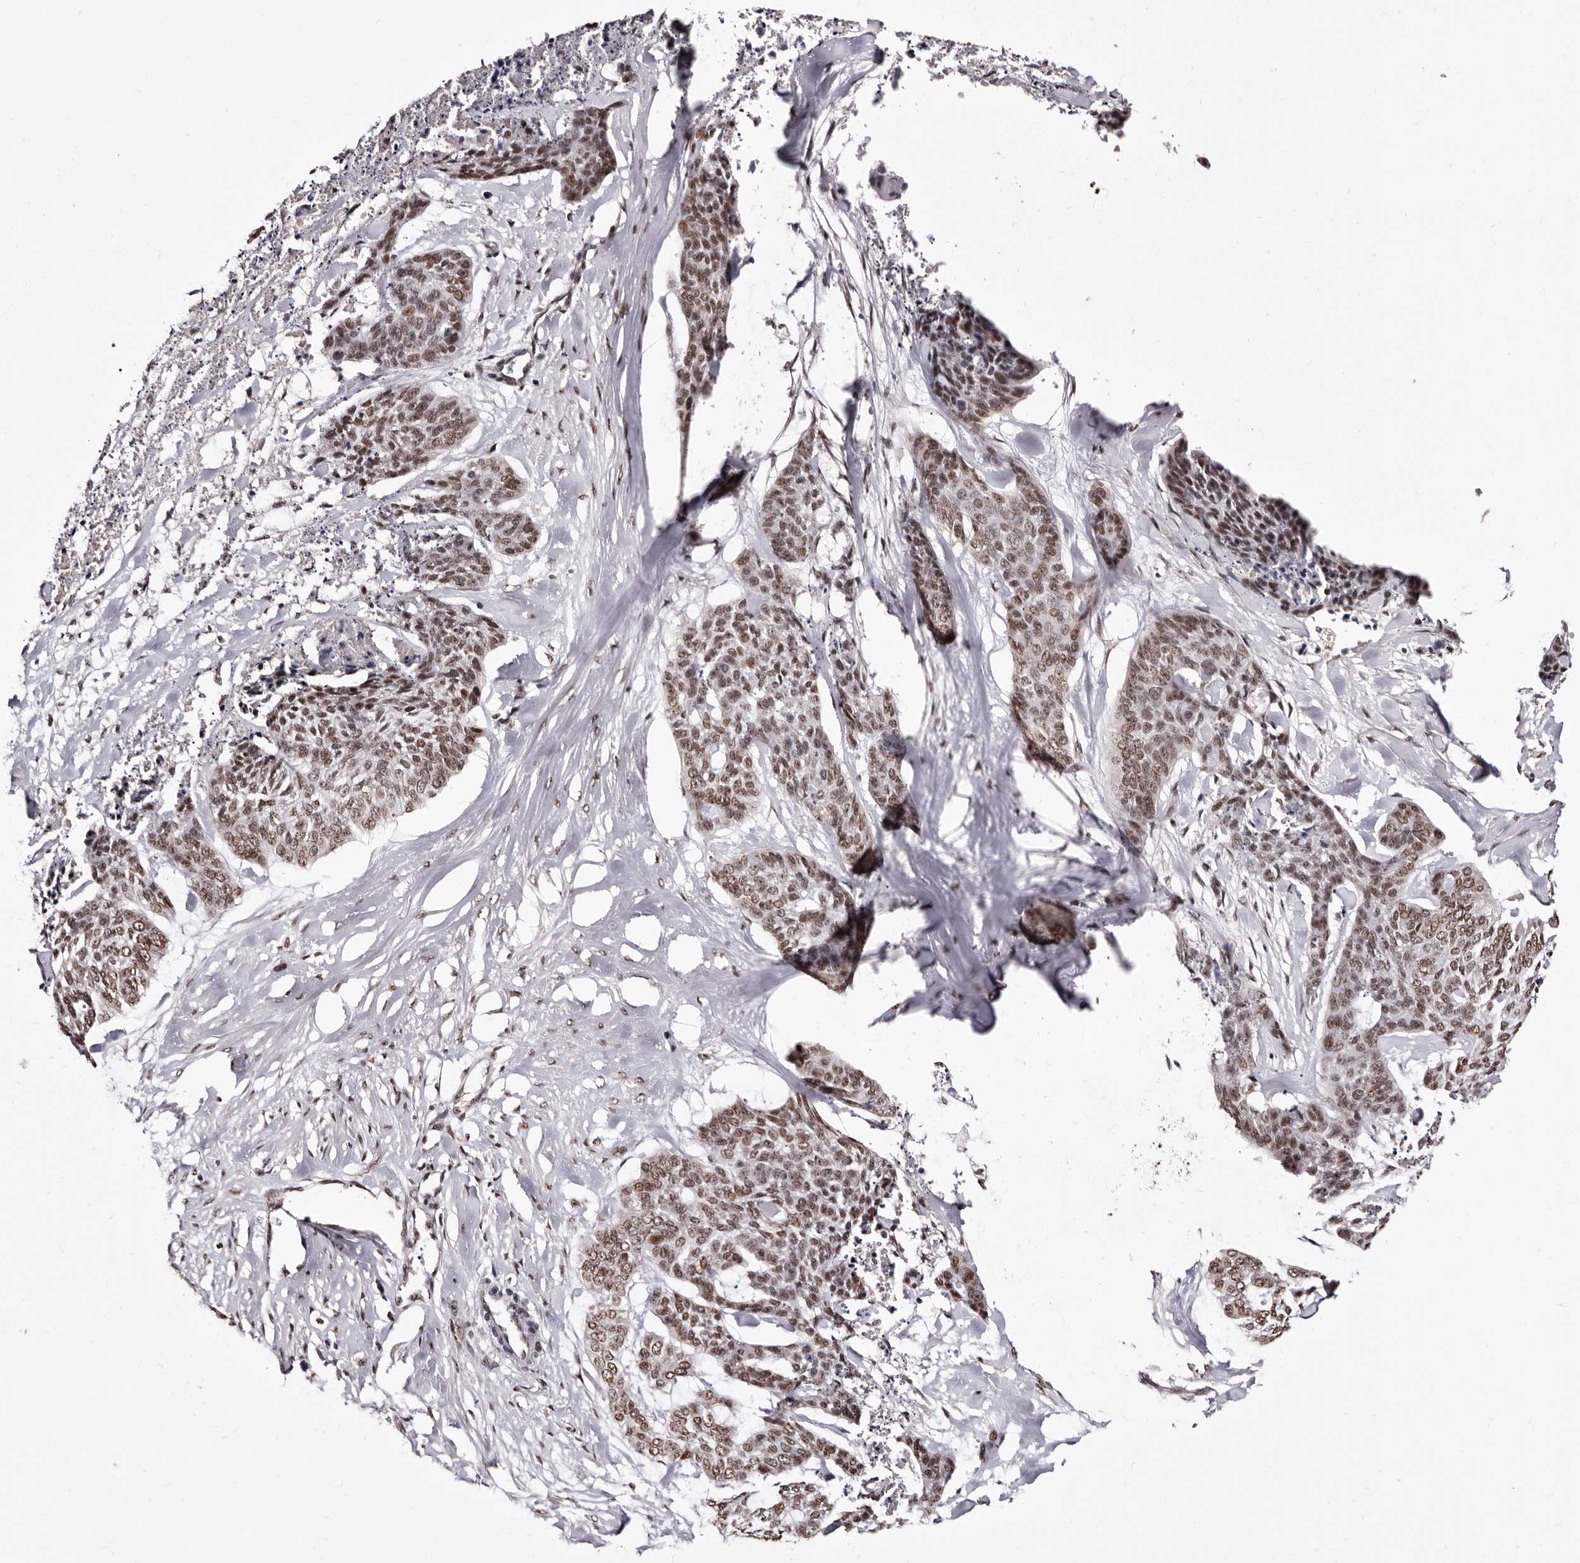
{"staining": {"intensity": "moderate", "quantity": ">75%", "location": "nuclear"}, "tissue": "skin cancer", "cell_type": "Tumor cells", "image_type": "cancer", "snomed": [{"axis": "morphology", "description": "Basal cell carcinoma"}, {"axis": "topography", "description": "Skin"}], "caption": "A photomicrograph of skin basal cell carcinoma stained for a protein exhibits moderate nuclear brown staining in tumor cells.", "gene": "ANAPC11", "patient": {"sex": "female", "age": 64}}